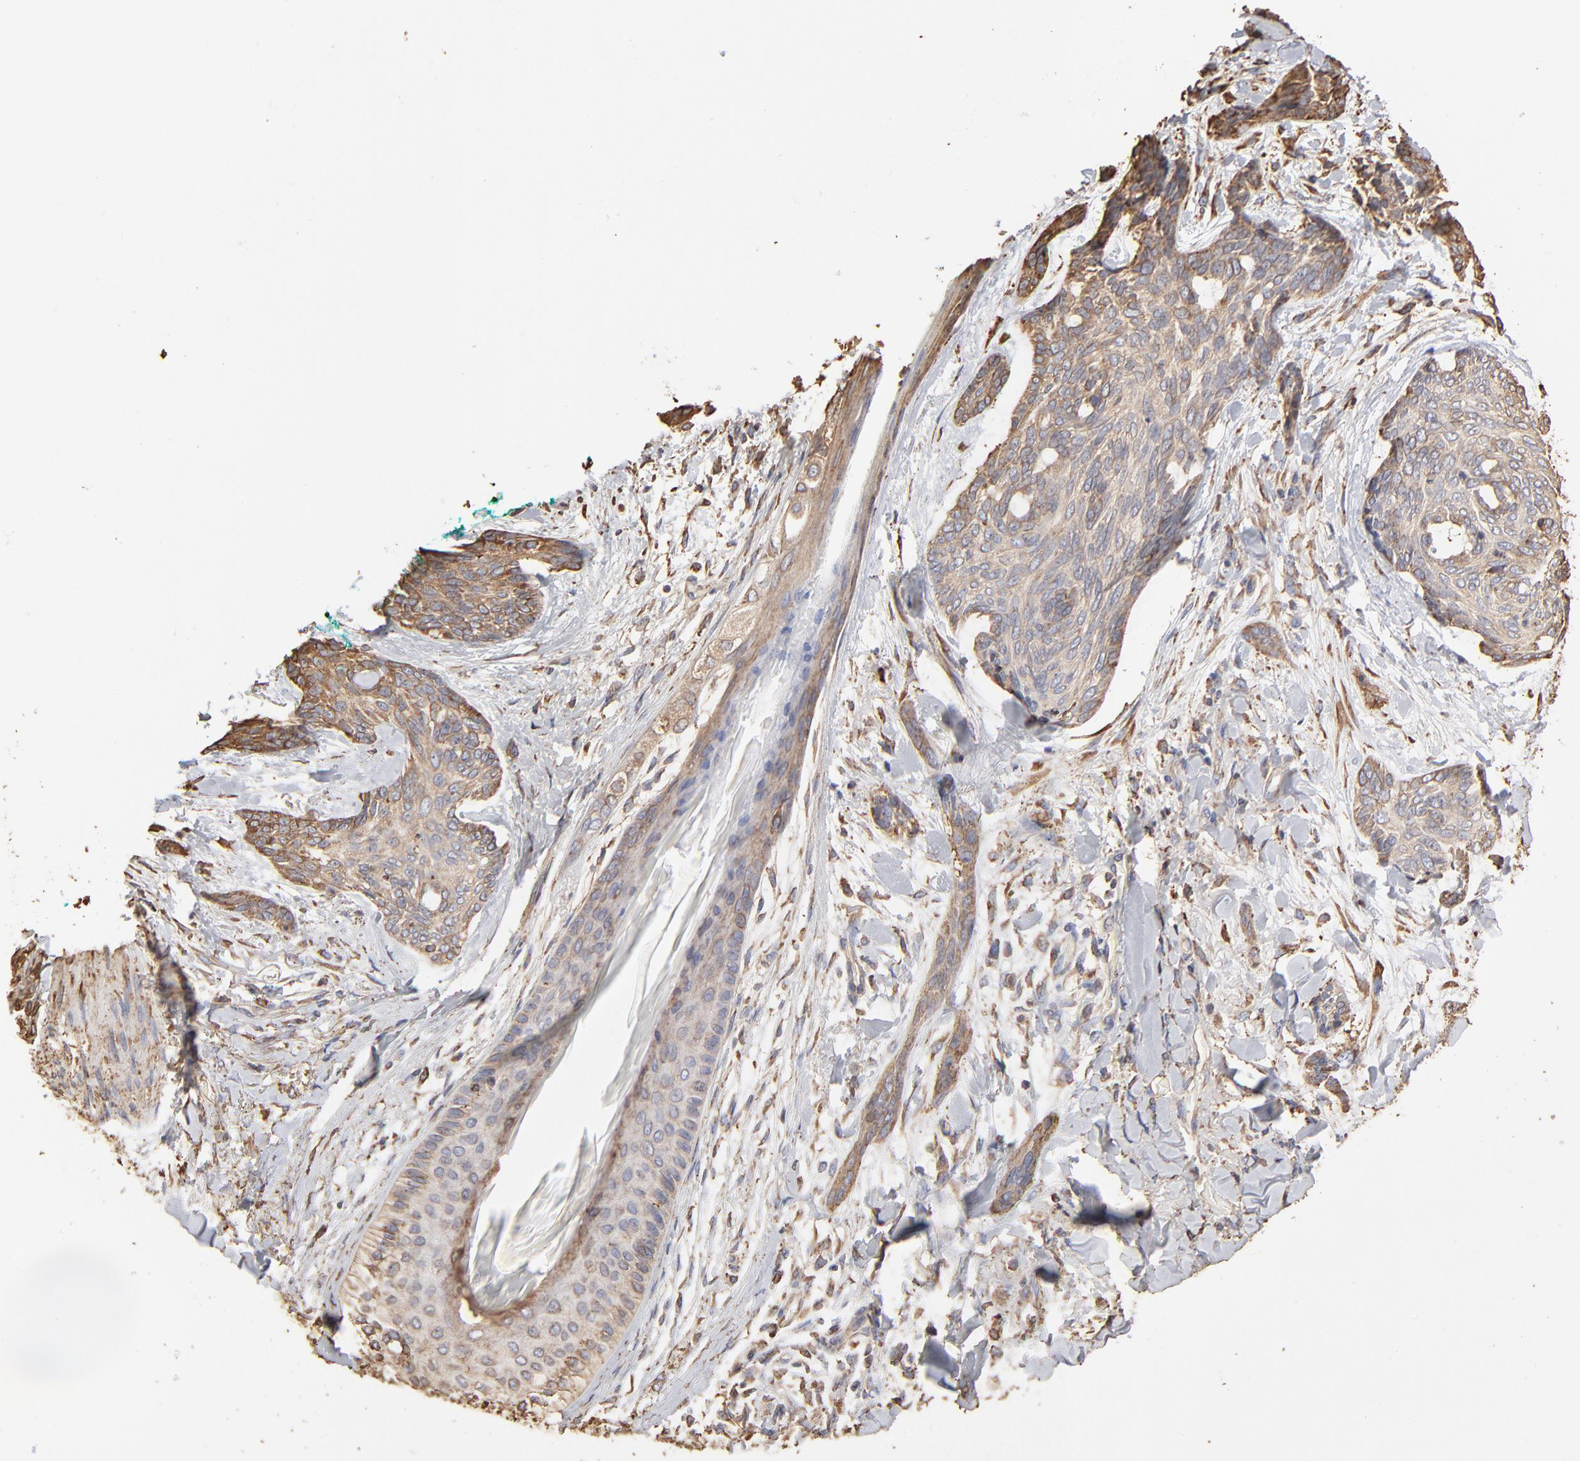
{"staining": {"intensity": "weak", "quantity": ">75%", "location": "cytoplasmic/membranous"}, "tissue": "skin cancer", "cell_type": "Tumor cells", "image_type": "cancer", "snomed": [{"axis": "morphology", "description": "Normal tissue, NOS"}, {"axis": "morphology", "description": "Basal cell carcinoma"}, {"axis": "topography", "description": "Skin"}], "caption": "Immunohistochemistry of human skin cancer demonstrates low levels of weak cytoplasmic/membranous positivity in about >75% of tumor cells. The staining was performed using DAB to visualize the protein expression in brown, while the nuclei were stained in blue with hematoxylin (Magnification: 20x).", "gene": "PDIA3", "patient": {"sex": "female", "age": 71}}